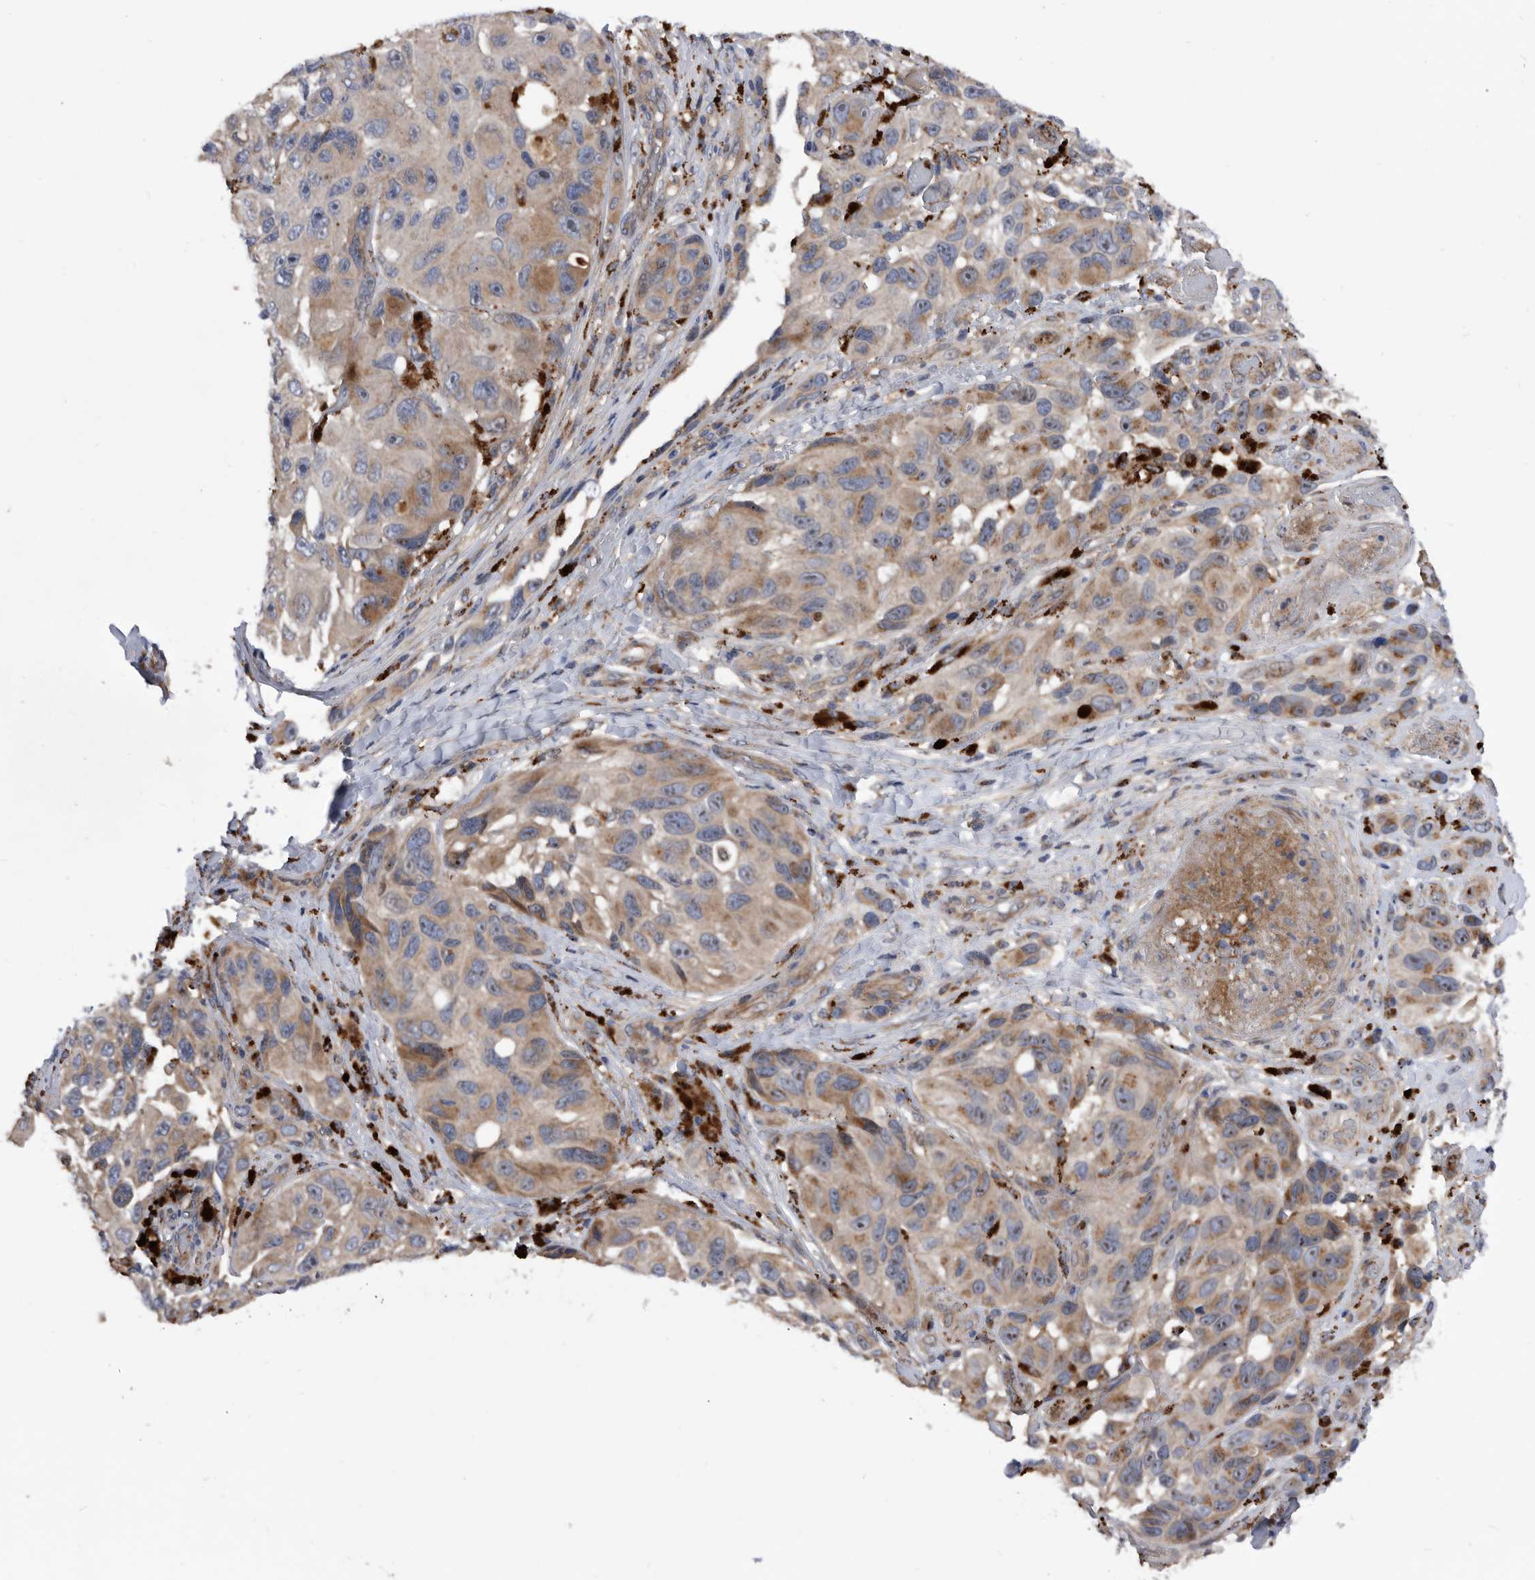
{"staining": {"intensity": "moderate", "quantity": ">75%", "location": "cytoplasmic/membranous"}, "tissue": "melanoma", "cell_type": "Tumor cells", "image_type": "cancer", "snomed": [{"axis": "morphology", "description": "Malignant melanoma, NOS"}, {"axis": "topography", "description": "Skin"}], "caption": "Immunohistochemistry image of neoplastic tissue: human malignant melanoma stained using immunohistochemistry displays medium levels of moderate protein expression localized specifically in the cytoplasmic/membranous of tumor cells, appearing as a cytoplasmic/membranous brown color.", "gene": "BAIAP3", "patient": {"sex": "female", "age": 73}}